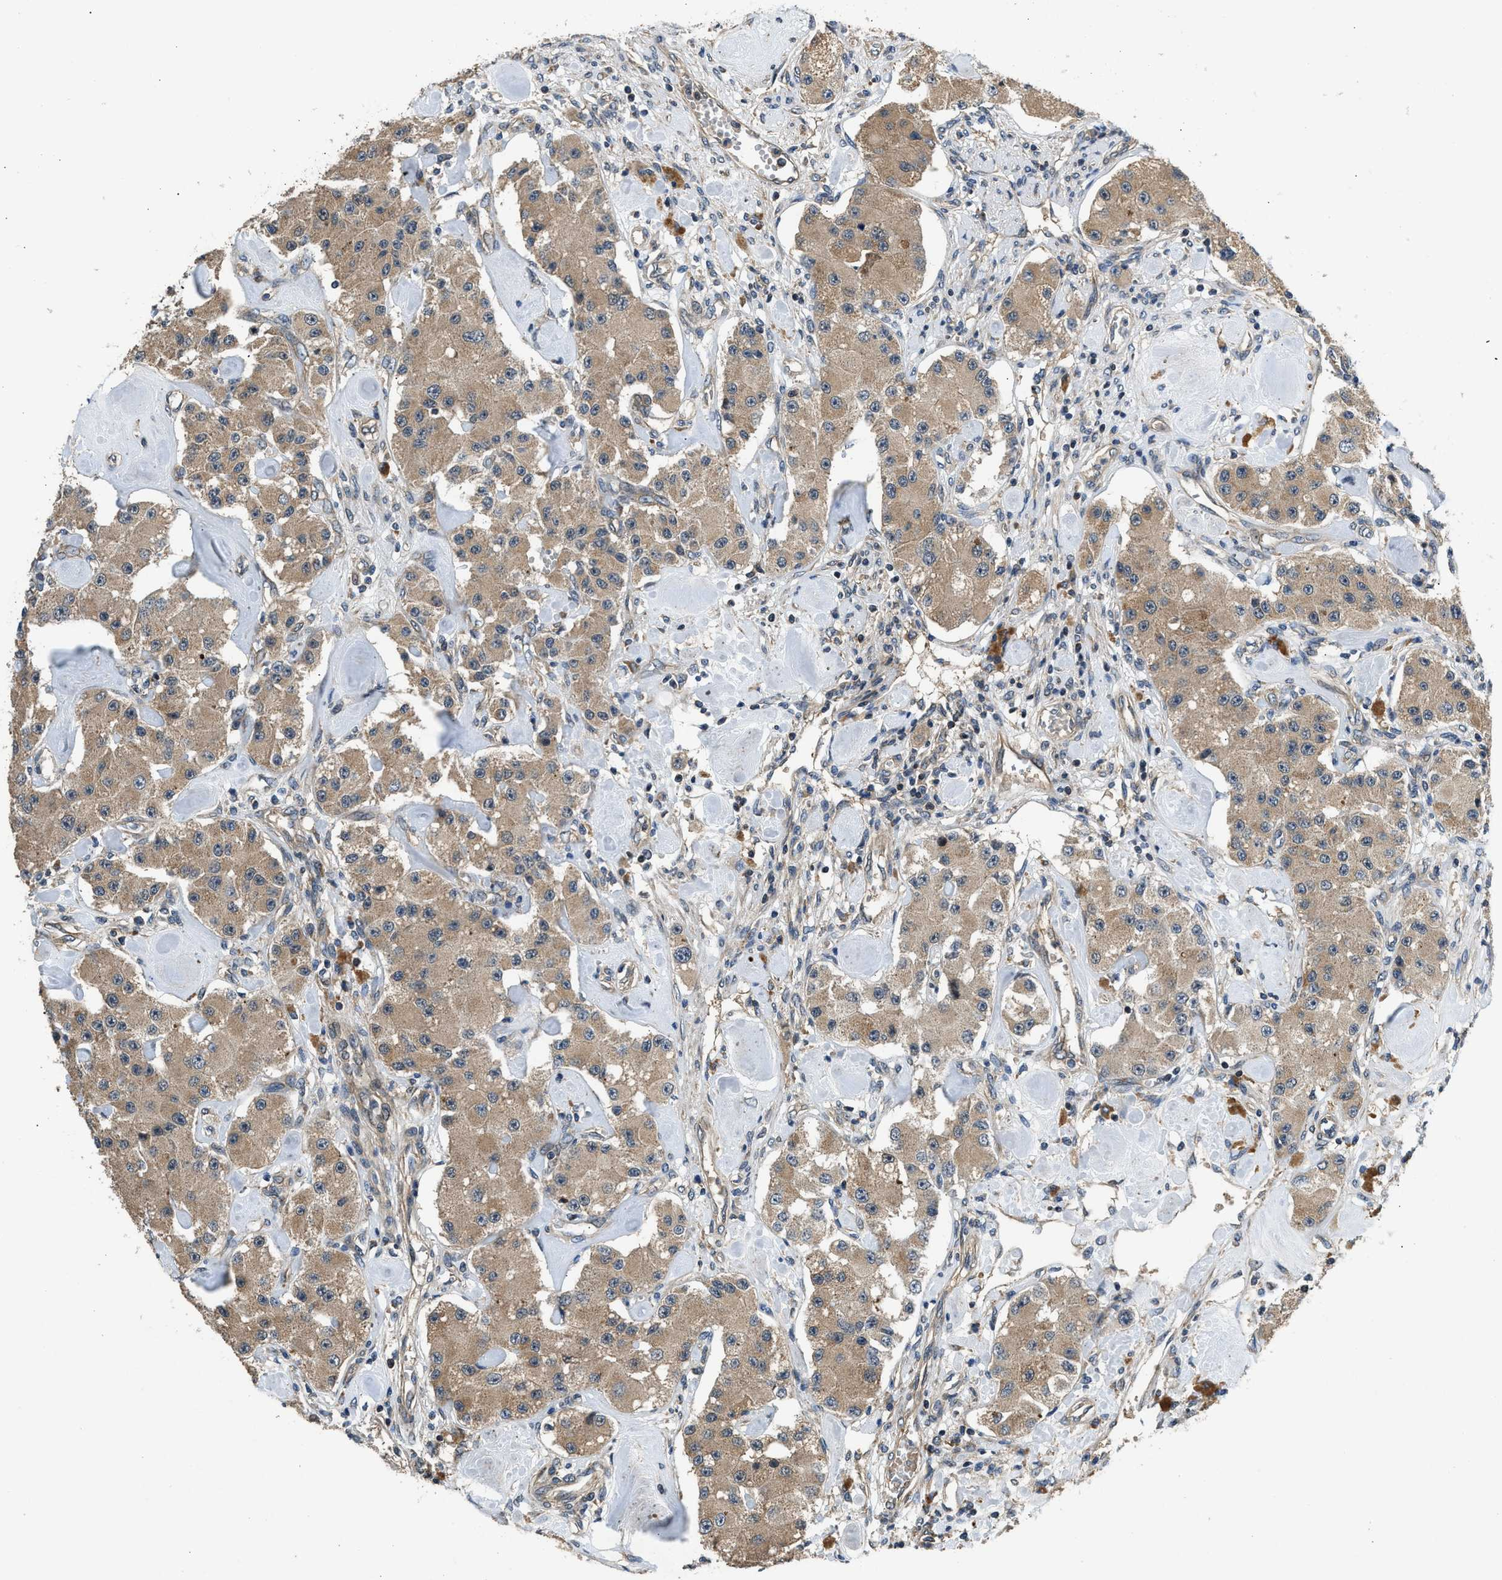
{"staining": {"intensity": "moderate", "quantity": ">75%", "location": "cytoplasmic/membranous"}, "tissue": "carcinoid", "cell_type": "Tumor cells", "image_type": "cancer", "snomed": [{"axis": "morphology", "description": "Carcinoid, malignant, NOS"}, {"axis": "topography", "description": "Pancreas"}], "caption": "Carcinoid stained with a protein marker exhibits moderate staining in tumor cells.", "gene": "IL3RA", "patient": {"sex": "male", "age": 41}}